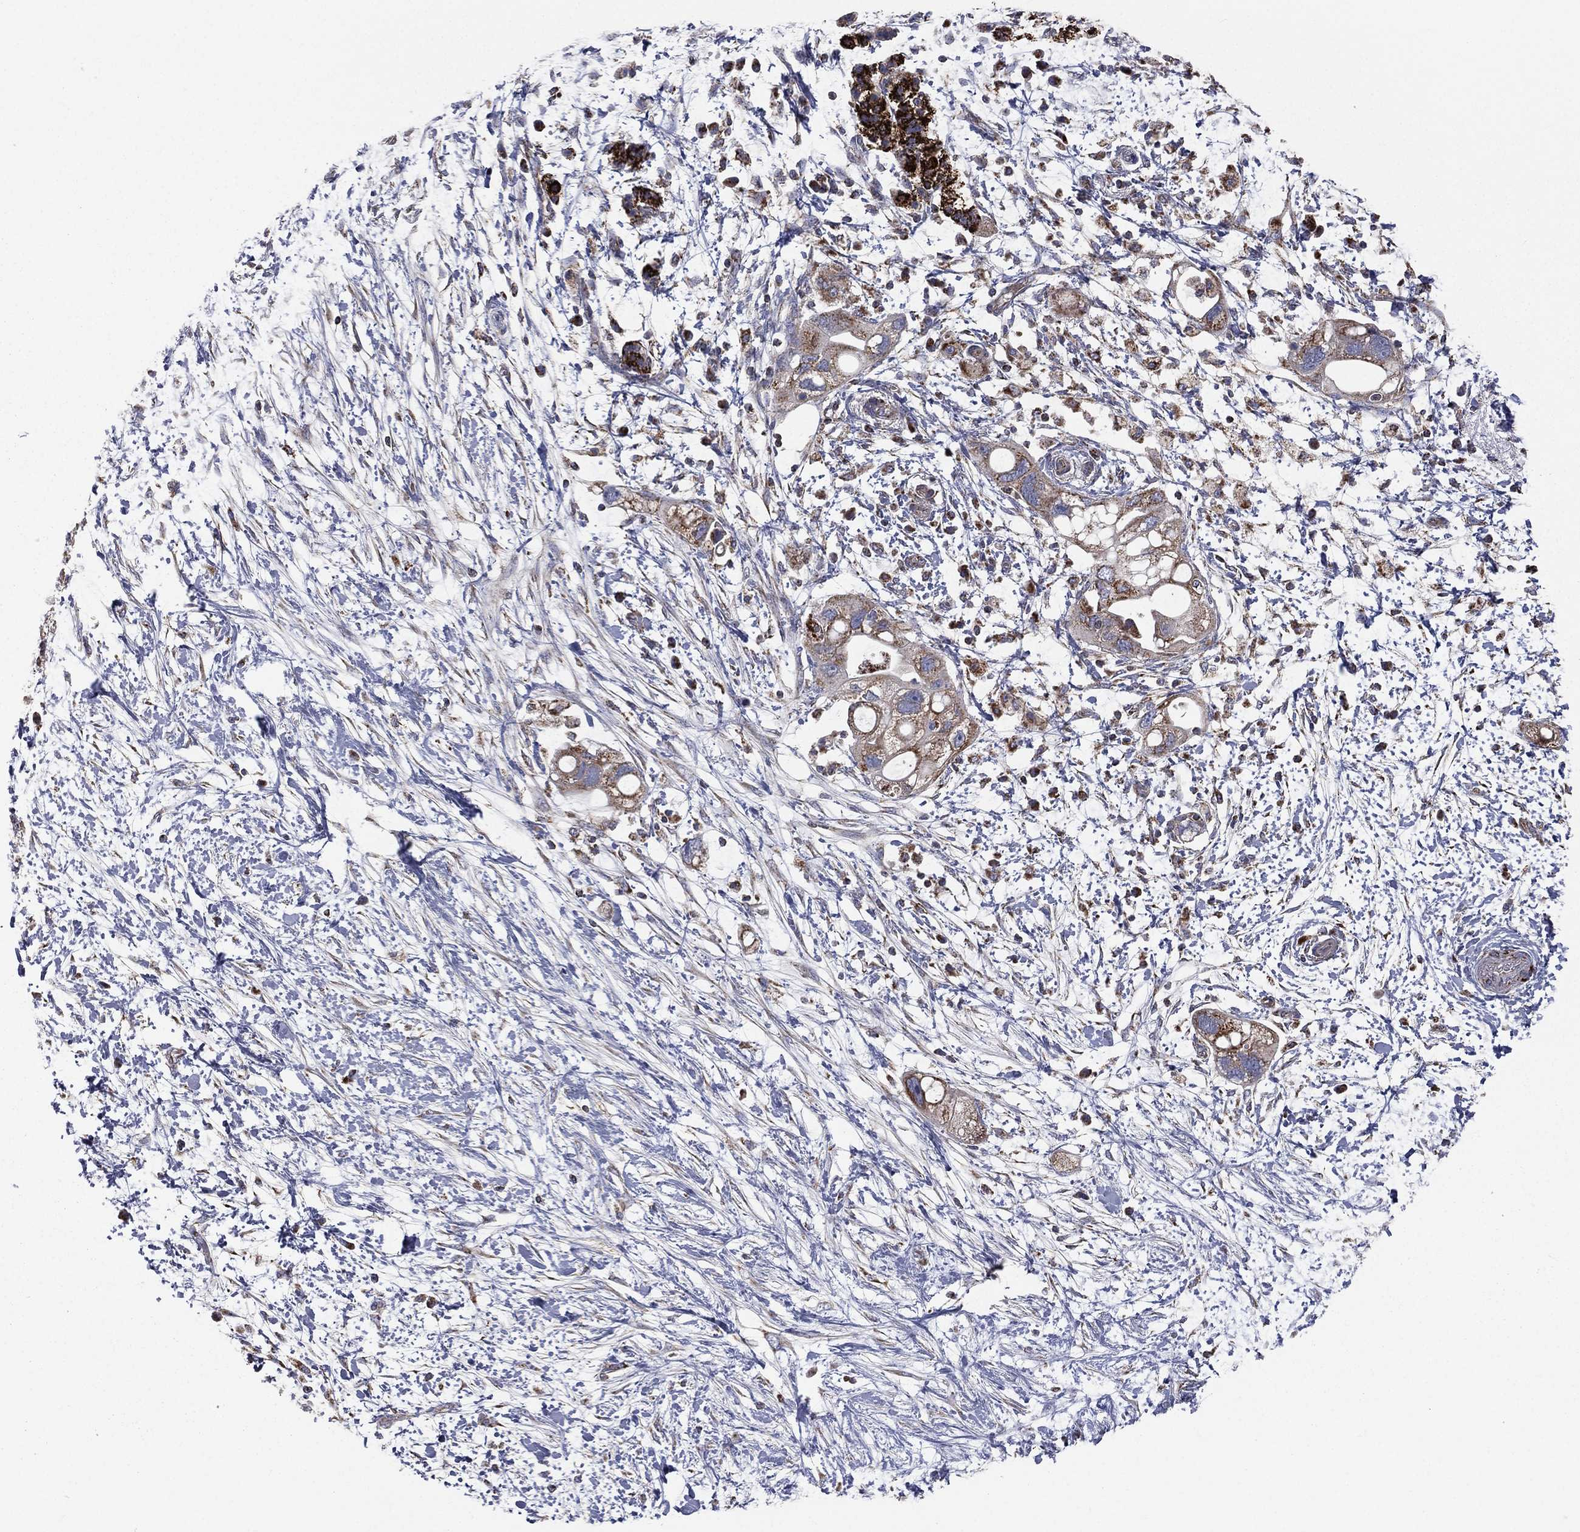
{"staining": {"intensity": "weak", "quantity": ">75%", "location": "cytoplasmic/membranous"}, "tissue": "pancreatic cancer", "cell_type": "Tumor cells", "image_type": "cancer", "snomed": [{"axis": "morphology", "description": "Adenocarcinoma, NOS"}, {"axis": "topography", "description": "Pancreas"}], "caption": "The immunohistochemical stain shows weak cytoplasmic/membranous positivity in tumor cells of pancreatic cancer tissue.", "gene": "HADH", "patient": {"sex": "female", "age": 72}}